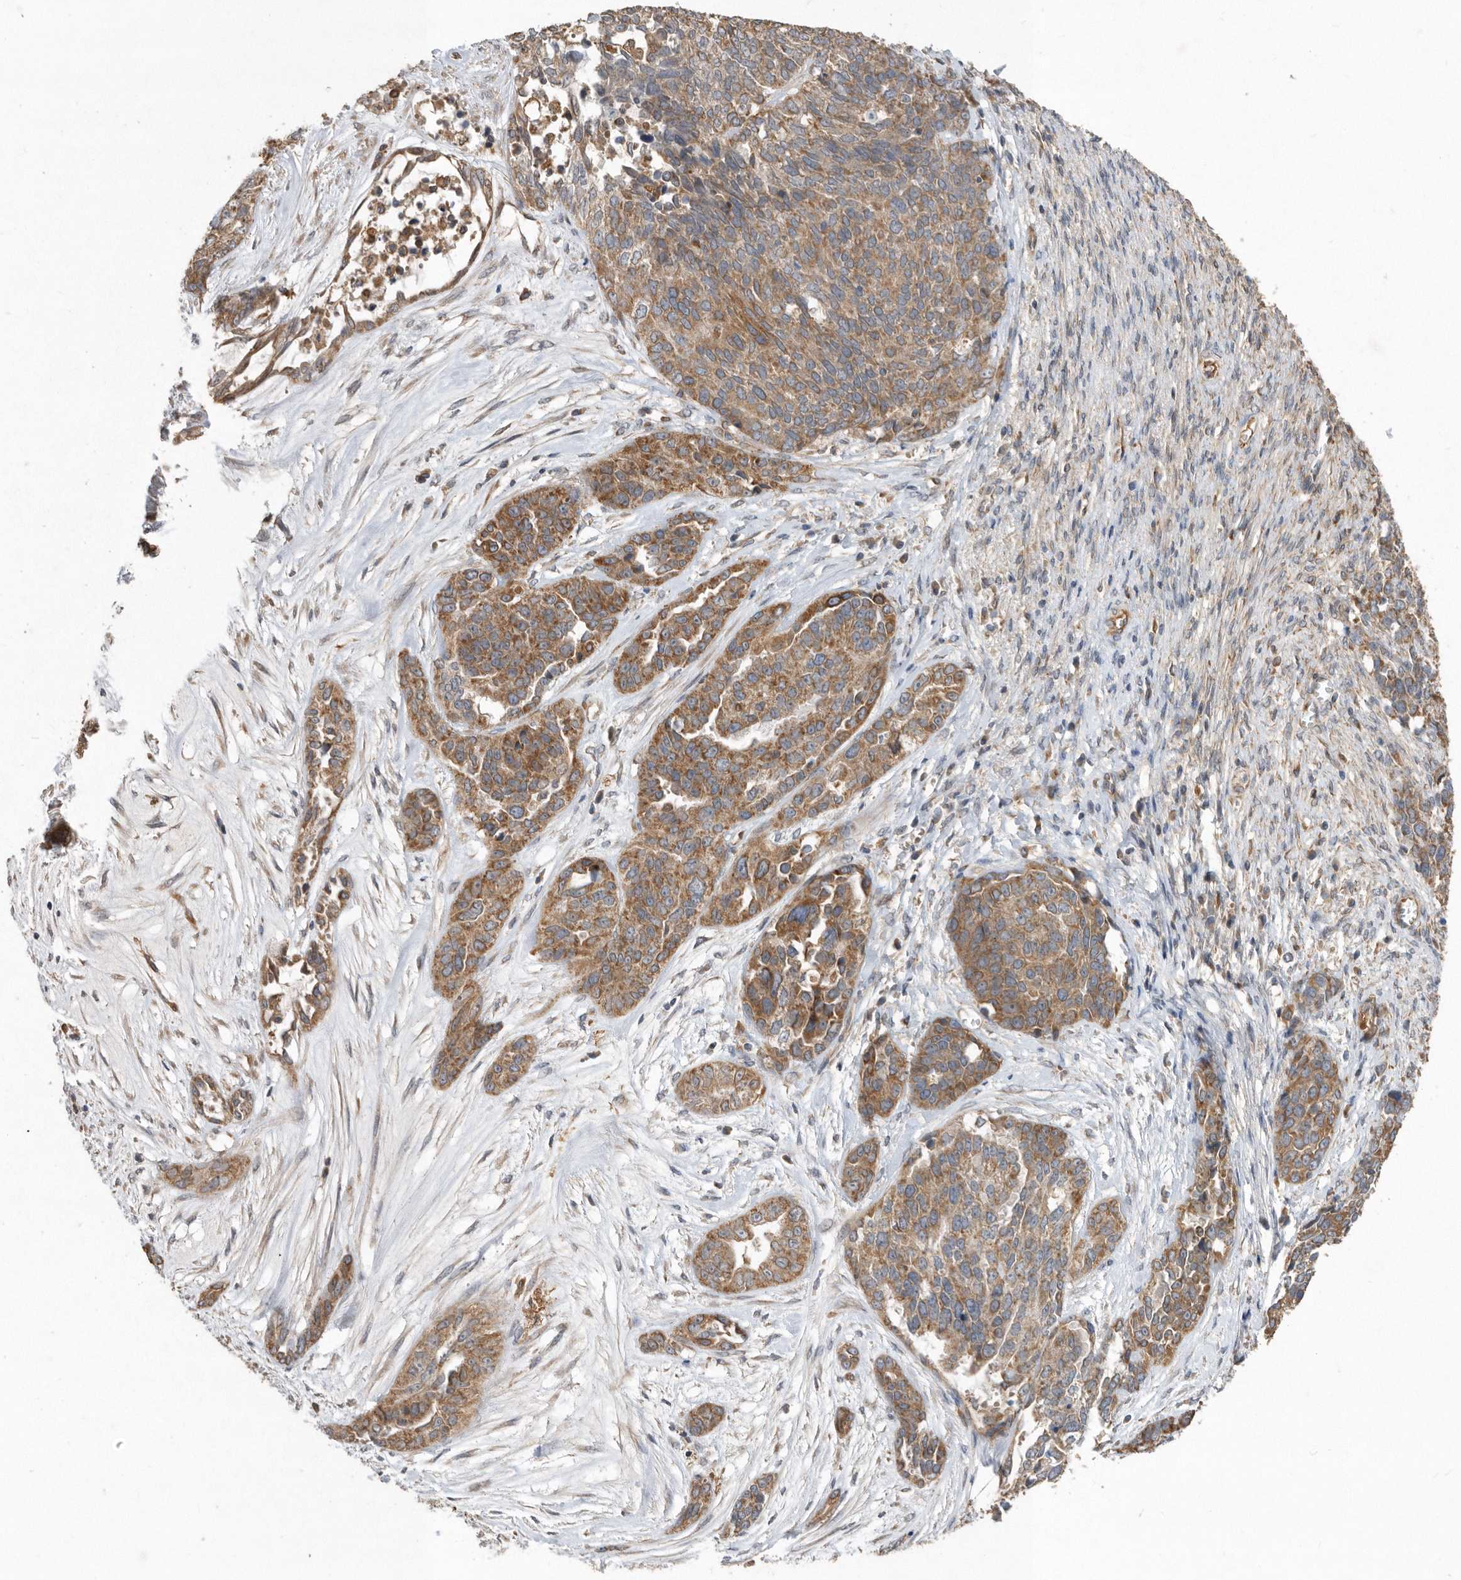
{"staining": {"intensity": "moderate", "quantity": ">75%", "location": "cytoplasmic/membranous"}, "tissue": "ovarian cancer", "cell_type": "Tumor cells", "image_type": "cancer", "snomed": [{"axis": "morphology", "description": "Cystadenocarcinoma, serous, NOS"}, {"axis": "topography", "description": "Ovary"}], "caption": "Human ovarian cancer stained for a protein (brown) shows moderate cytoplasmic/membranous positive expression in approximately >75% of tumor cells.", "gene": "PON2", "patient": {"sex": "female", "age": 44}}